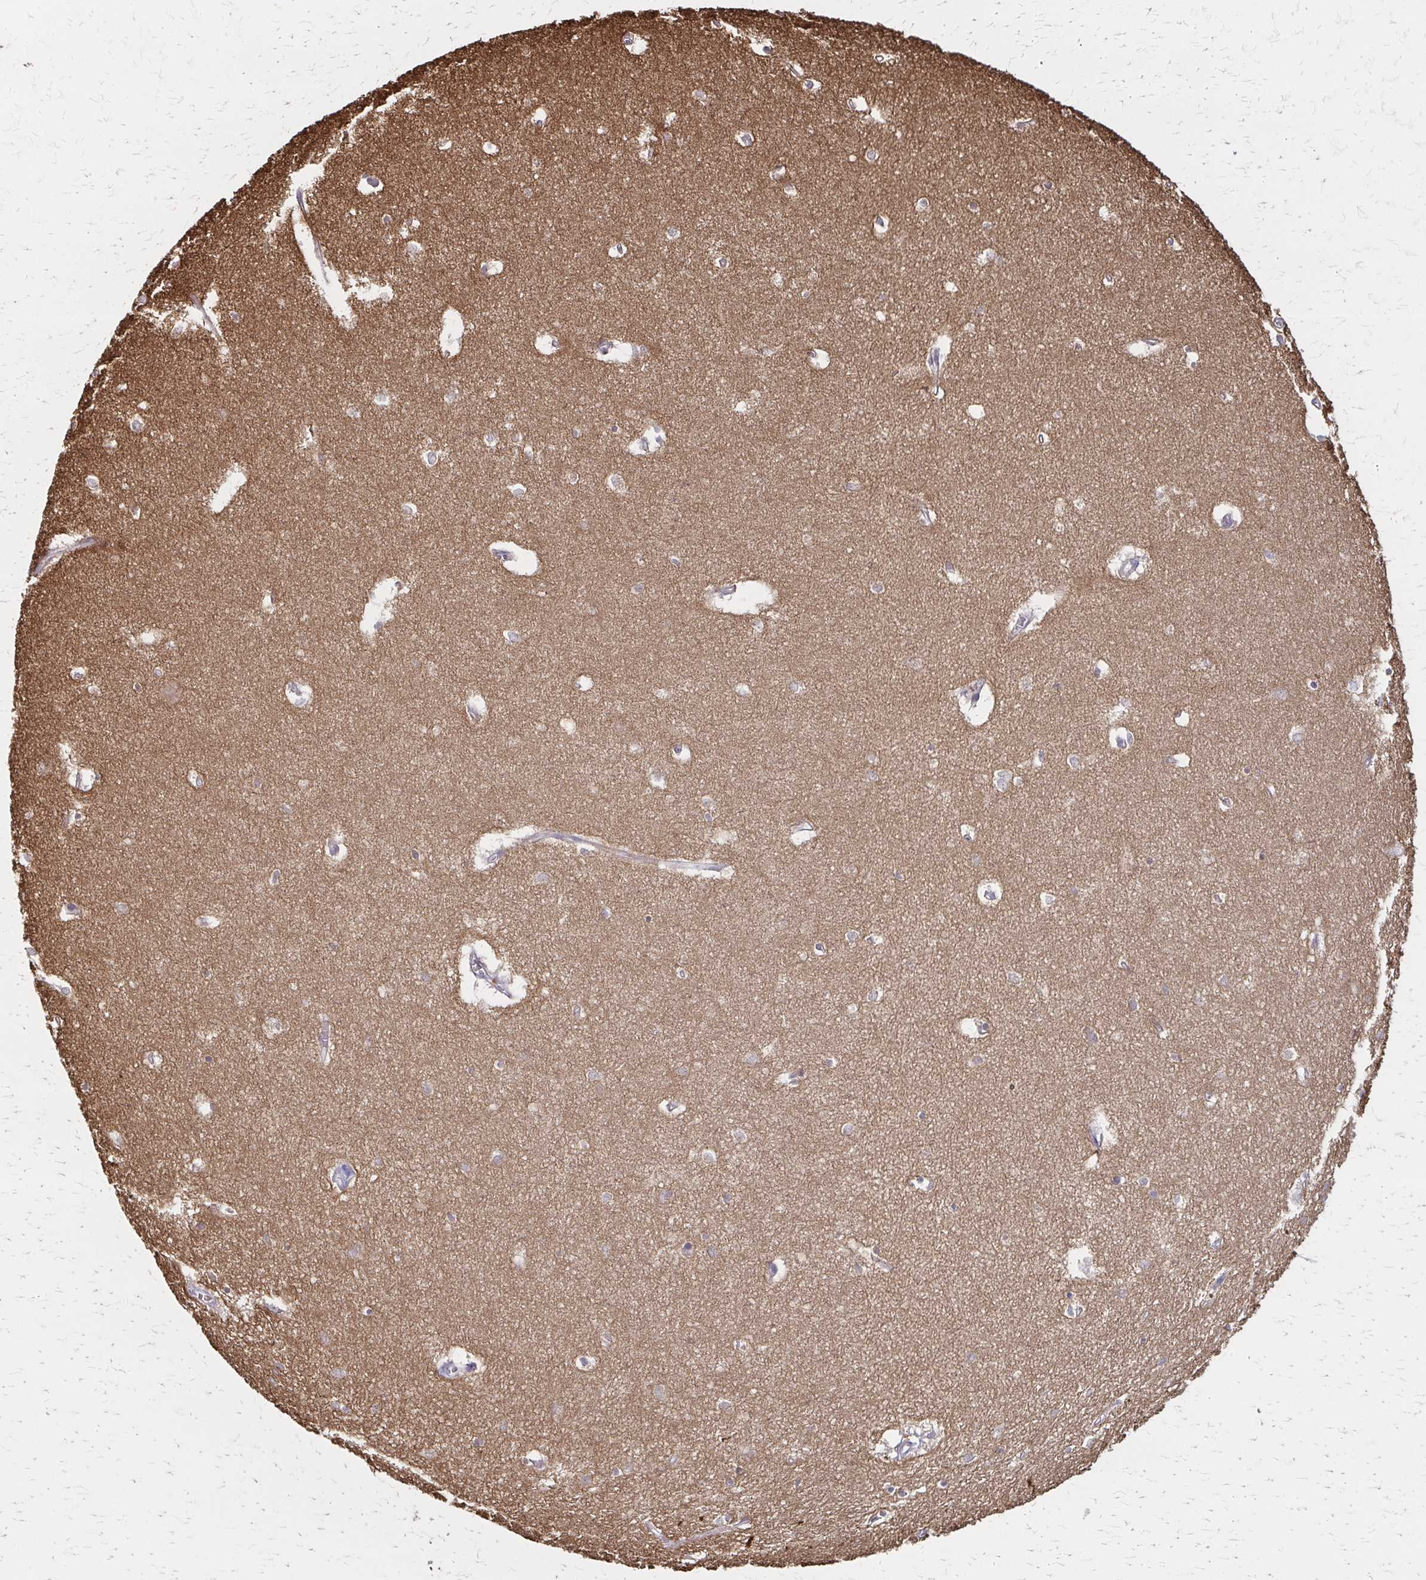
{"staining": {"intensity": "weak", "quantity": "25%-75%", "location": "cytoplasmic/membranous"}, "tissue": "hippocampus", "cell_type": "Glial cells", "image_type": "normal", "snomed": [{"axis": "morphology", "description": "Normal tissue, NOS"}, {"axis": "topography", "description": "Hippocampus"}], "caption": "Brown immunohistochemical staining in normal hippocampus exhibits weak cytoplasmic/membranous positivity in about 25%-75% of glial cells.", "gene": "ZNF383", "patient": {"sex": "female", "age": 64}}